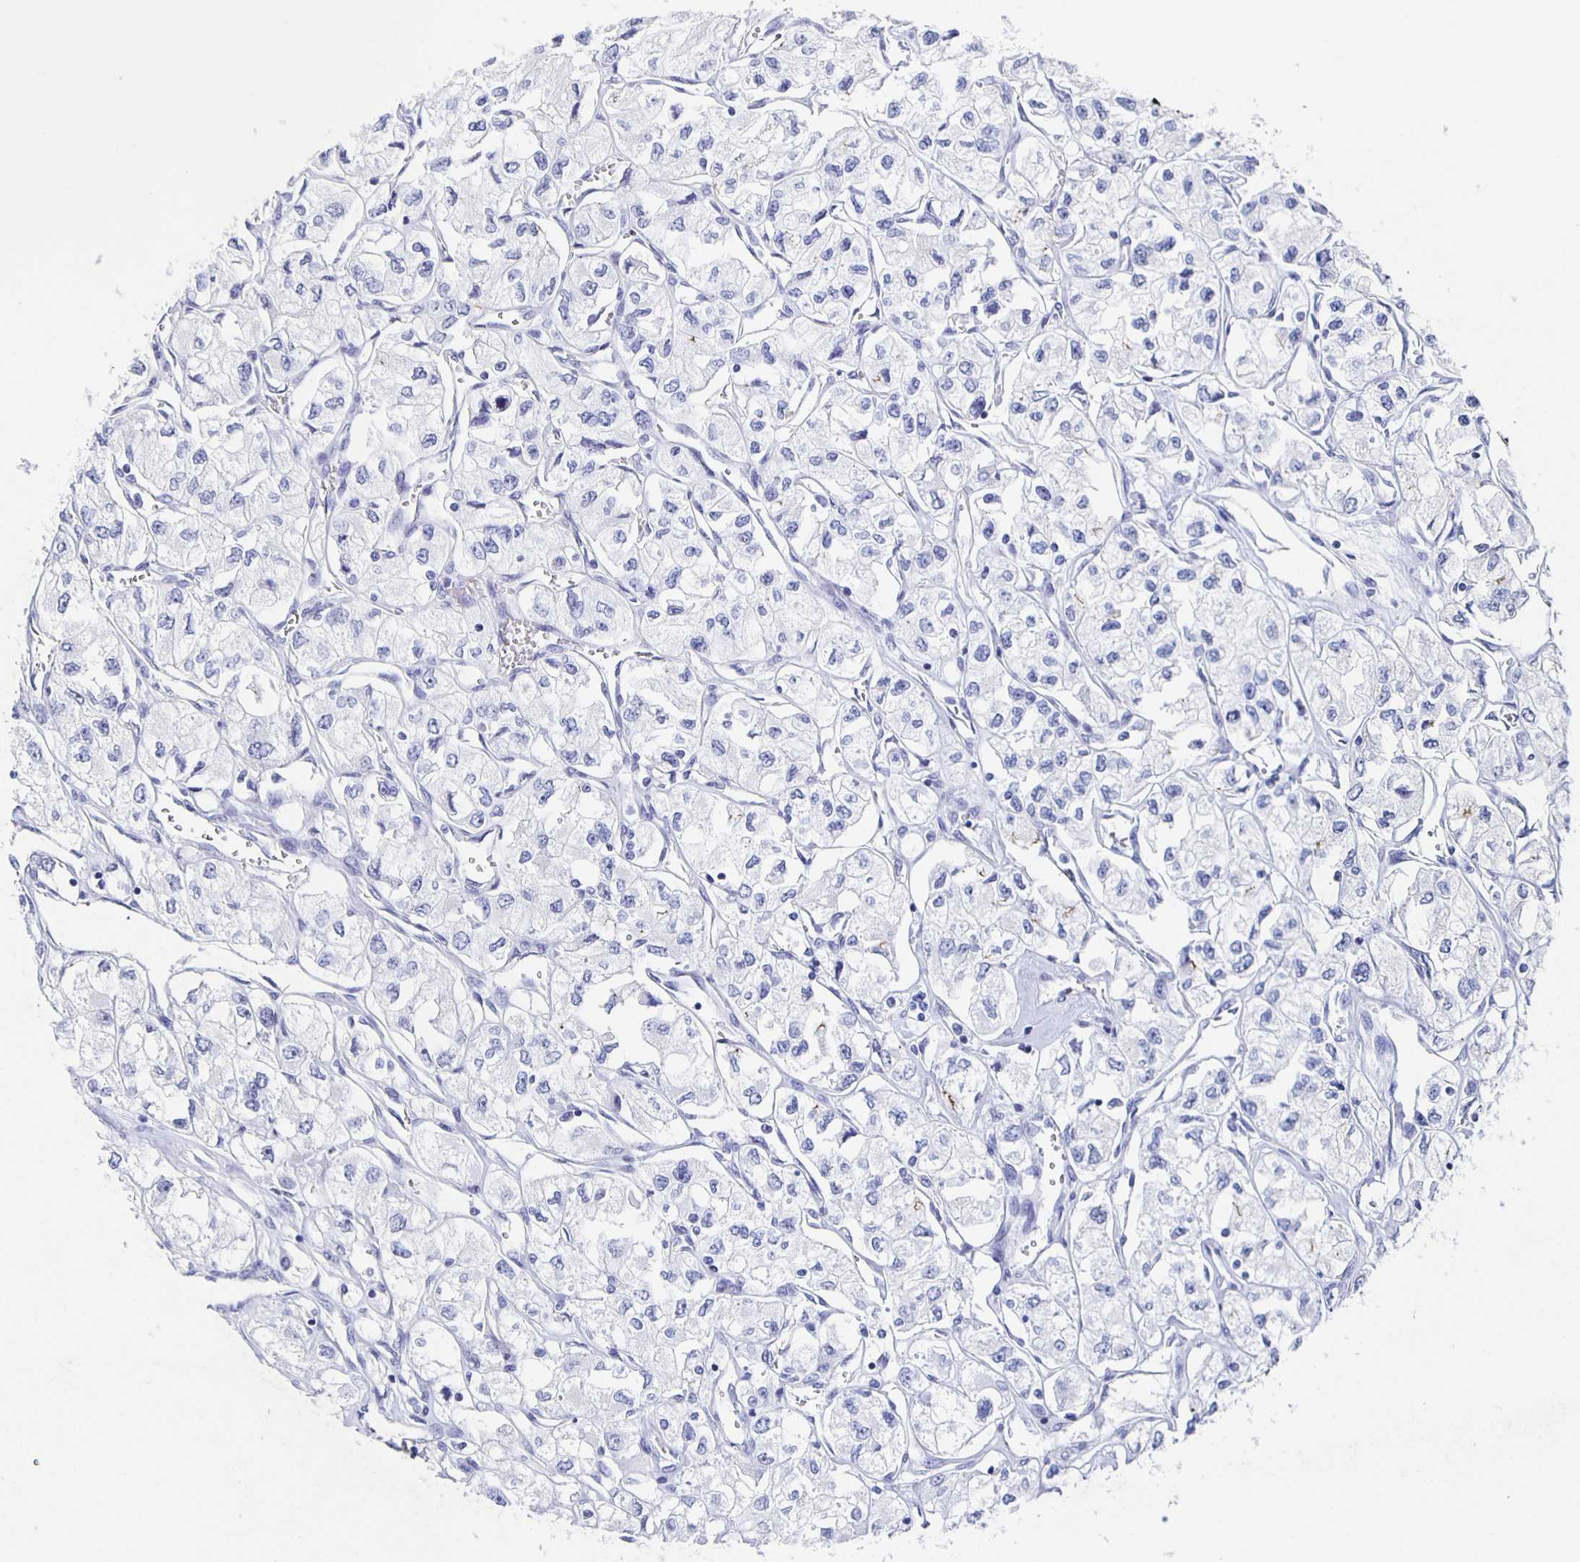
{"staining": {"intensity": "negative", "quantity": "none", "location": "none"}, "tissue": "renal cancer", "cell_type": "Tumor cells", "image_type": "cancer", "snomed": [{"axis": "morphology", "description": "Adenocarcinoma, NOS"}, {"axis": "topography", "description": "Kidney"}], "caption": "The image exhibits no staining of tumor cells in renal cancer.", "gene": "SLC34A2", "patient": {"sex": "female", "age": 59}}